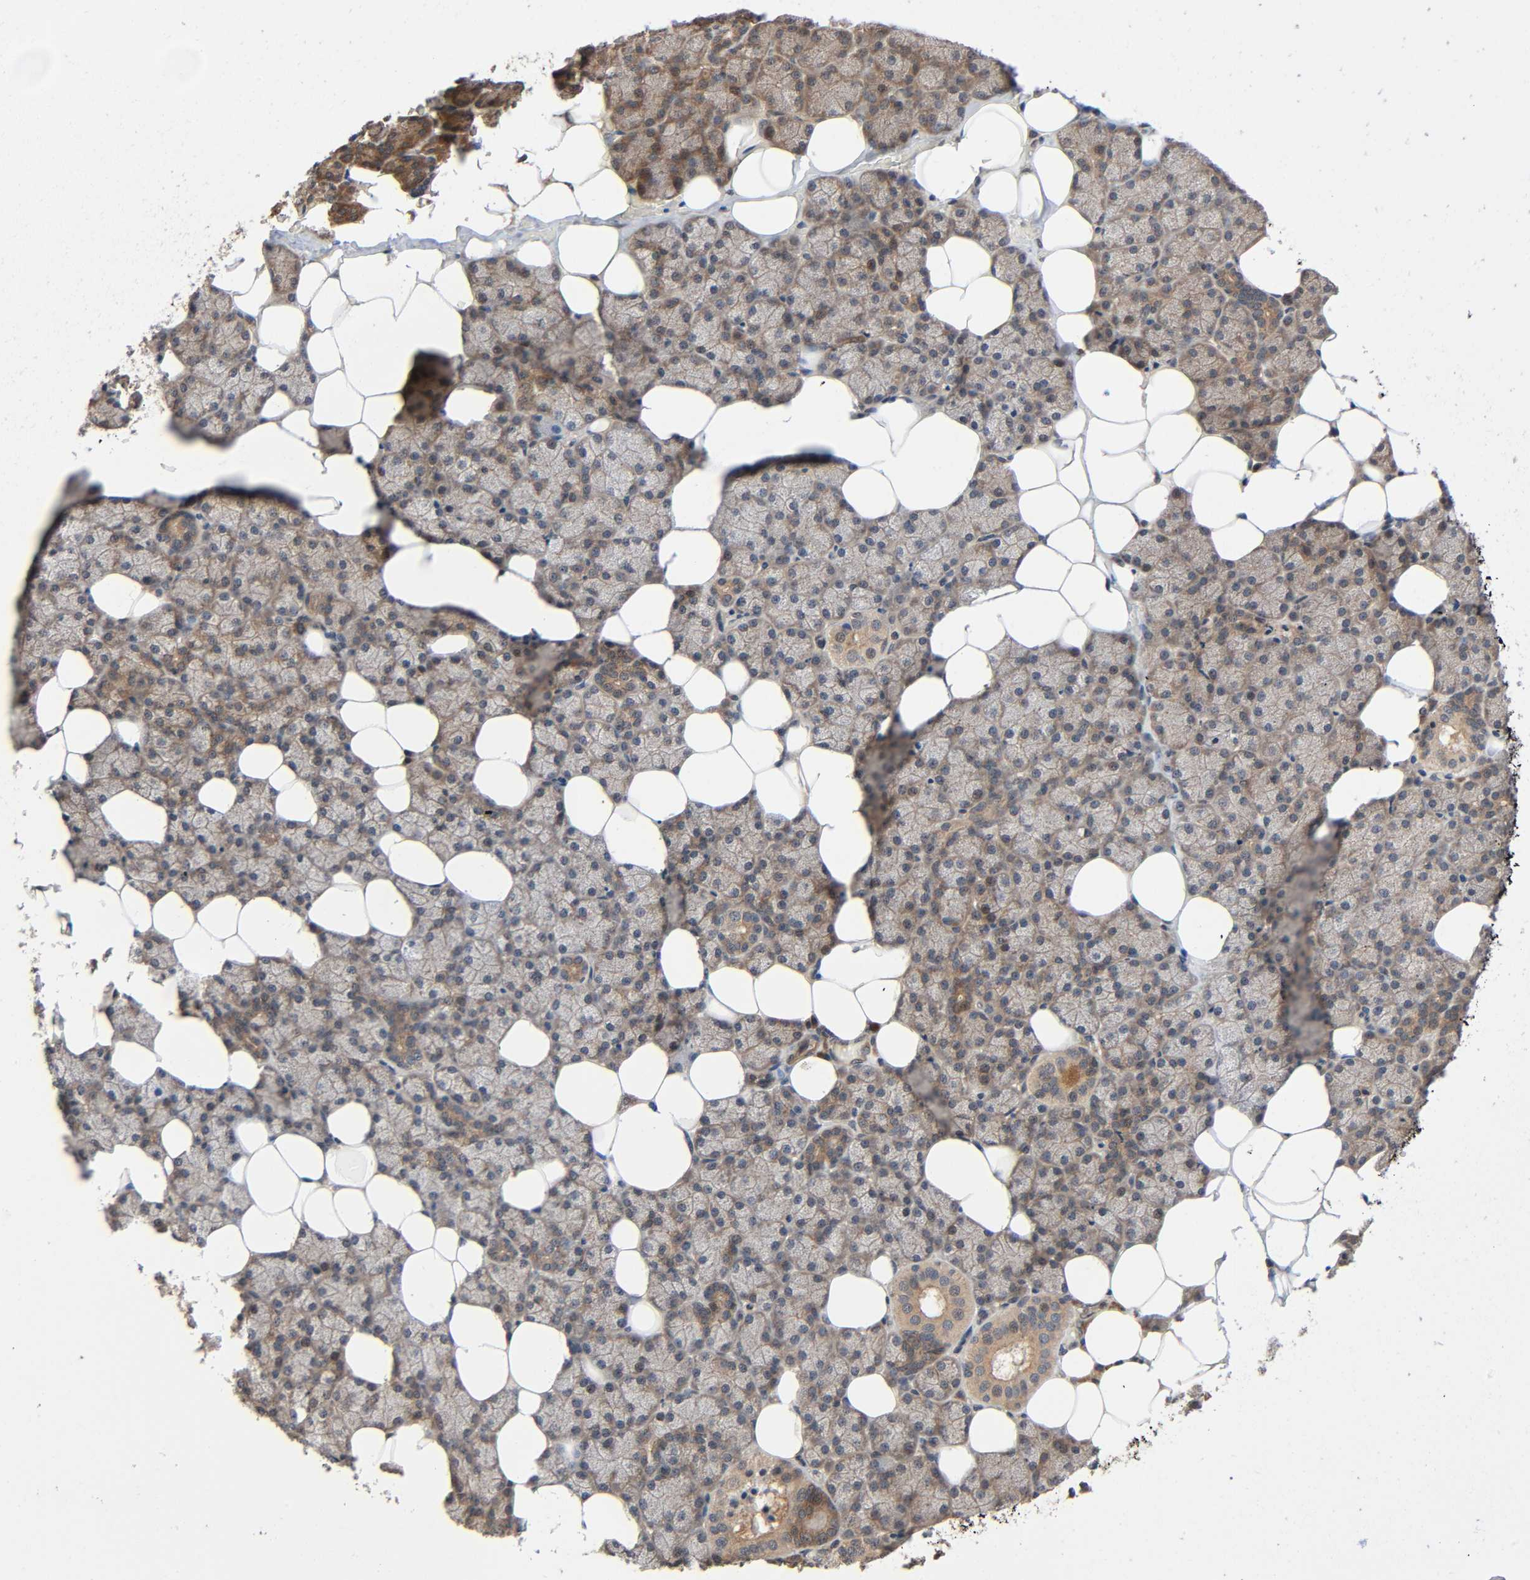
{"staining": {"intensity": "weak", "quantity": "25%-75%", "location": "cytoplasmic/membranous"}, "tissue": "salivary gland", "cell_type": "Glandular cells", "image_type": "normal", "snomed": [{"axis": "morphology", "description": "Normal tissue, NOS"}, {"axis": "topography", "description": "Lymph node"}, {"axis": "topography", "description": "Salivary gland"}], "caption": "Normal salivary gland exhibits weak cytoplasmic/membranous positivity in approximately 25%-75% of glandular cells, visualized by immunohistochemistry. Using DAB (brown) and hematoxylin (blue) stains, captured at high magnification using brightfield microscopy.", "gene": "PPP2R1B", "patient": {"sex": "male", "age": 8}}